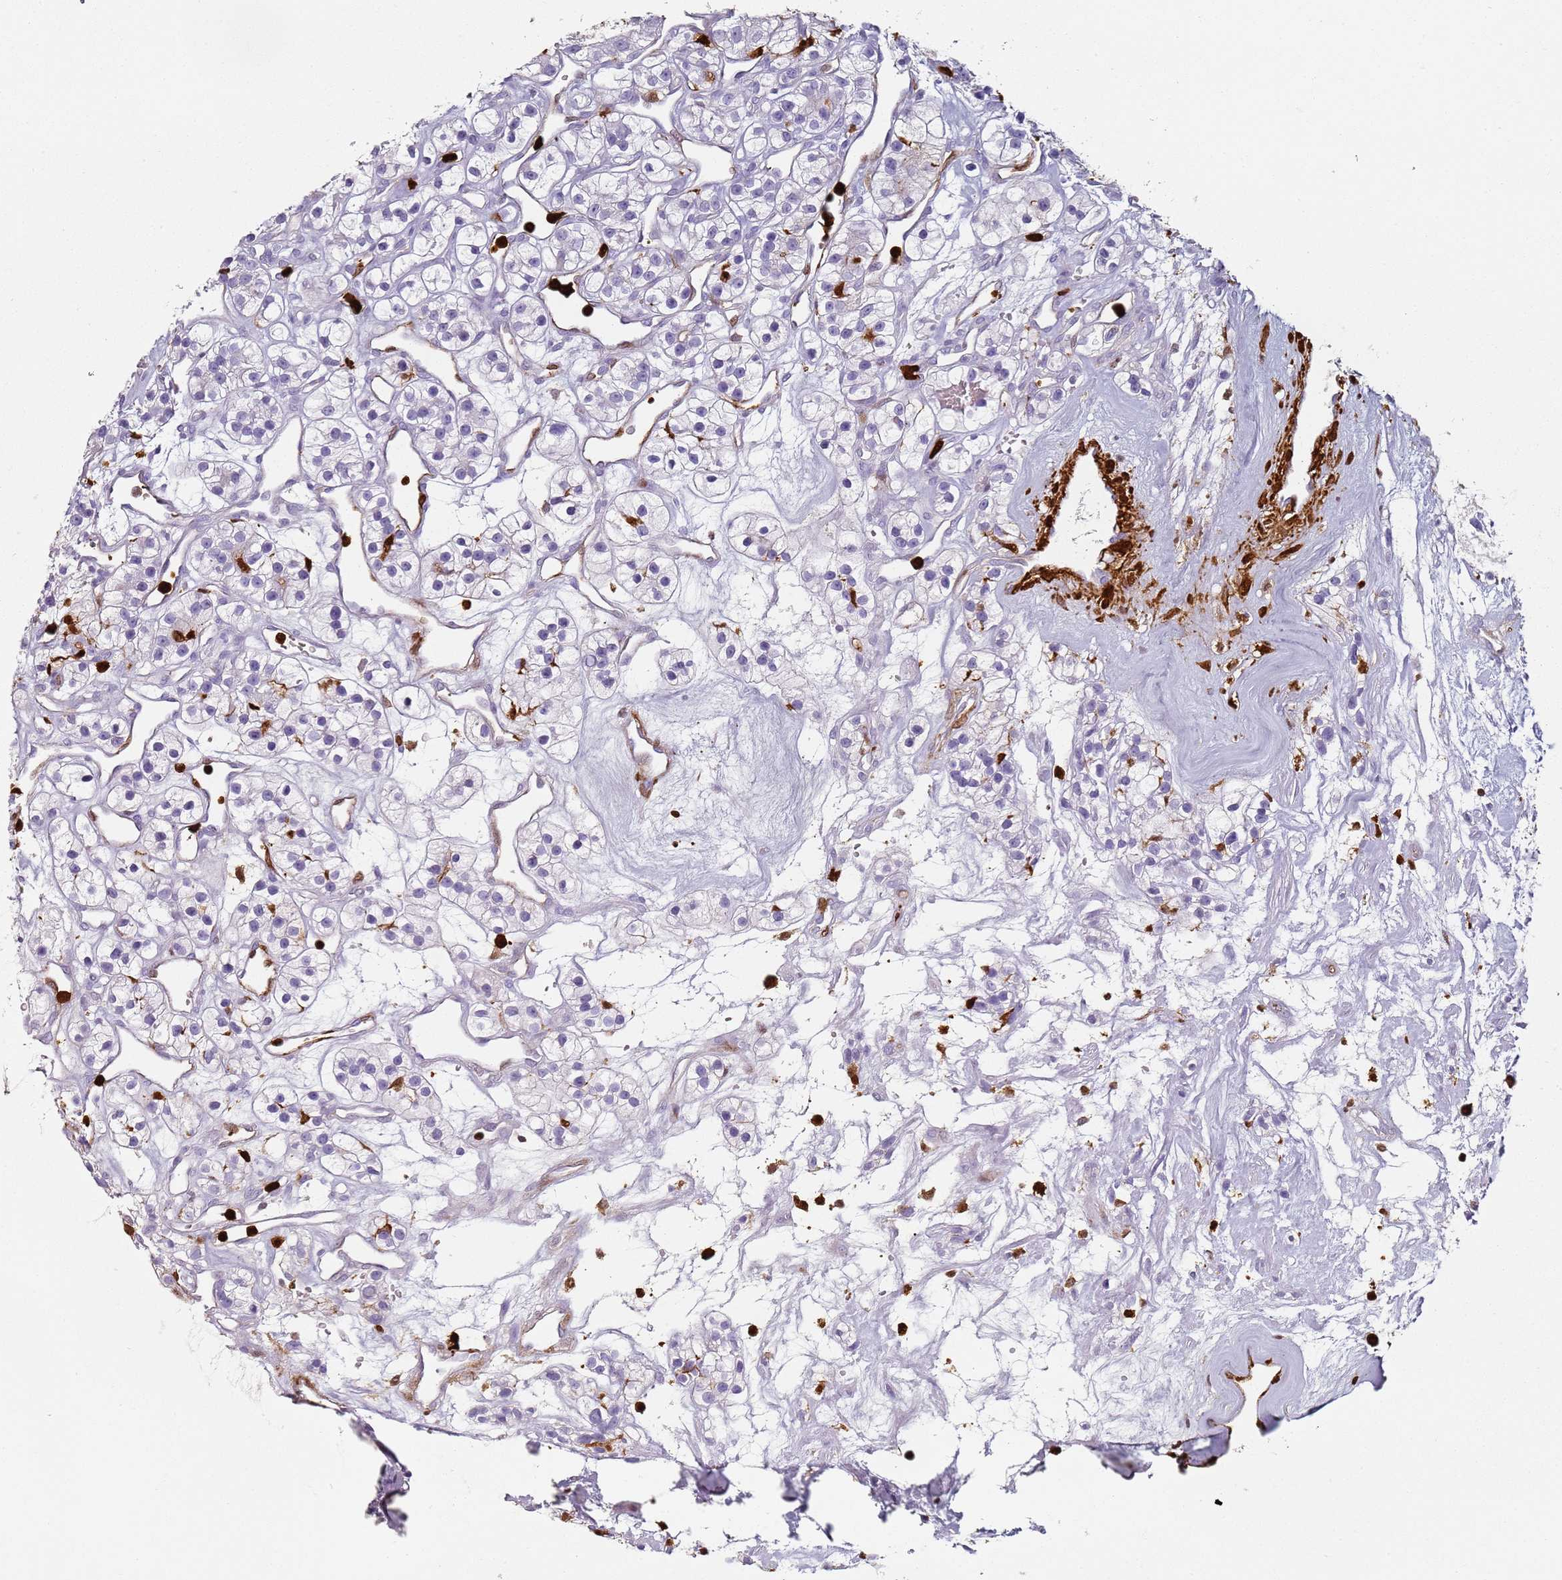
{"staining": {"intensity": "negative", "quantity": "none", "location": "none"}, "tissue": "renal cancer", "cell_type": "Tumor cells", "image_type": "cancer", "snomed": [{"axis": "morphology", "description": "Adenocarcinoma, NOS"}, {"axis": "topography", "description": "Kidney"}], "caption": "This is an IHC micrograph of human renal cancer (adenocarcinoma). There is no expression in tumor cells.", "gene": "S100A4", "patient": {"sex": "female", "age": 57}}